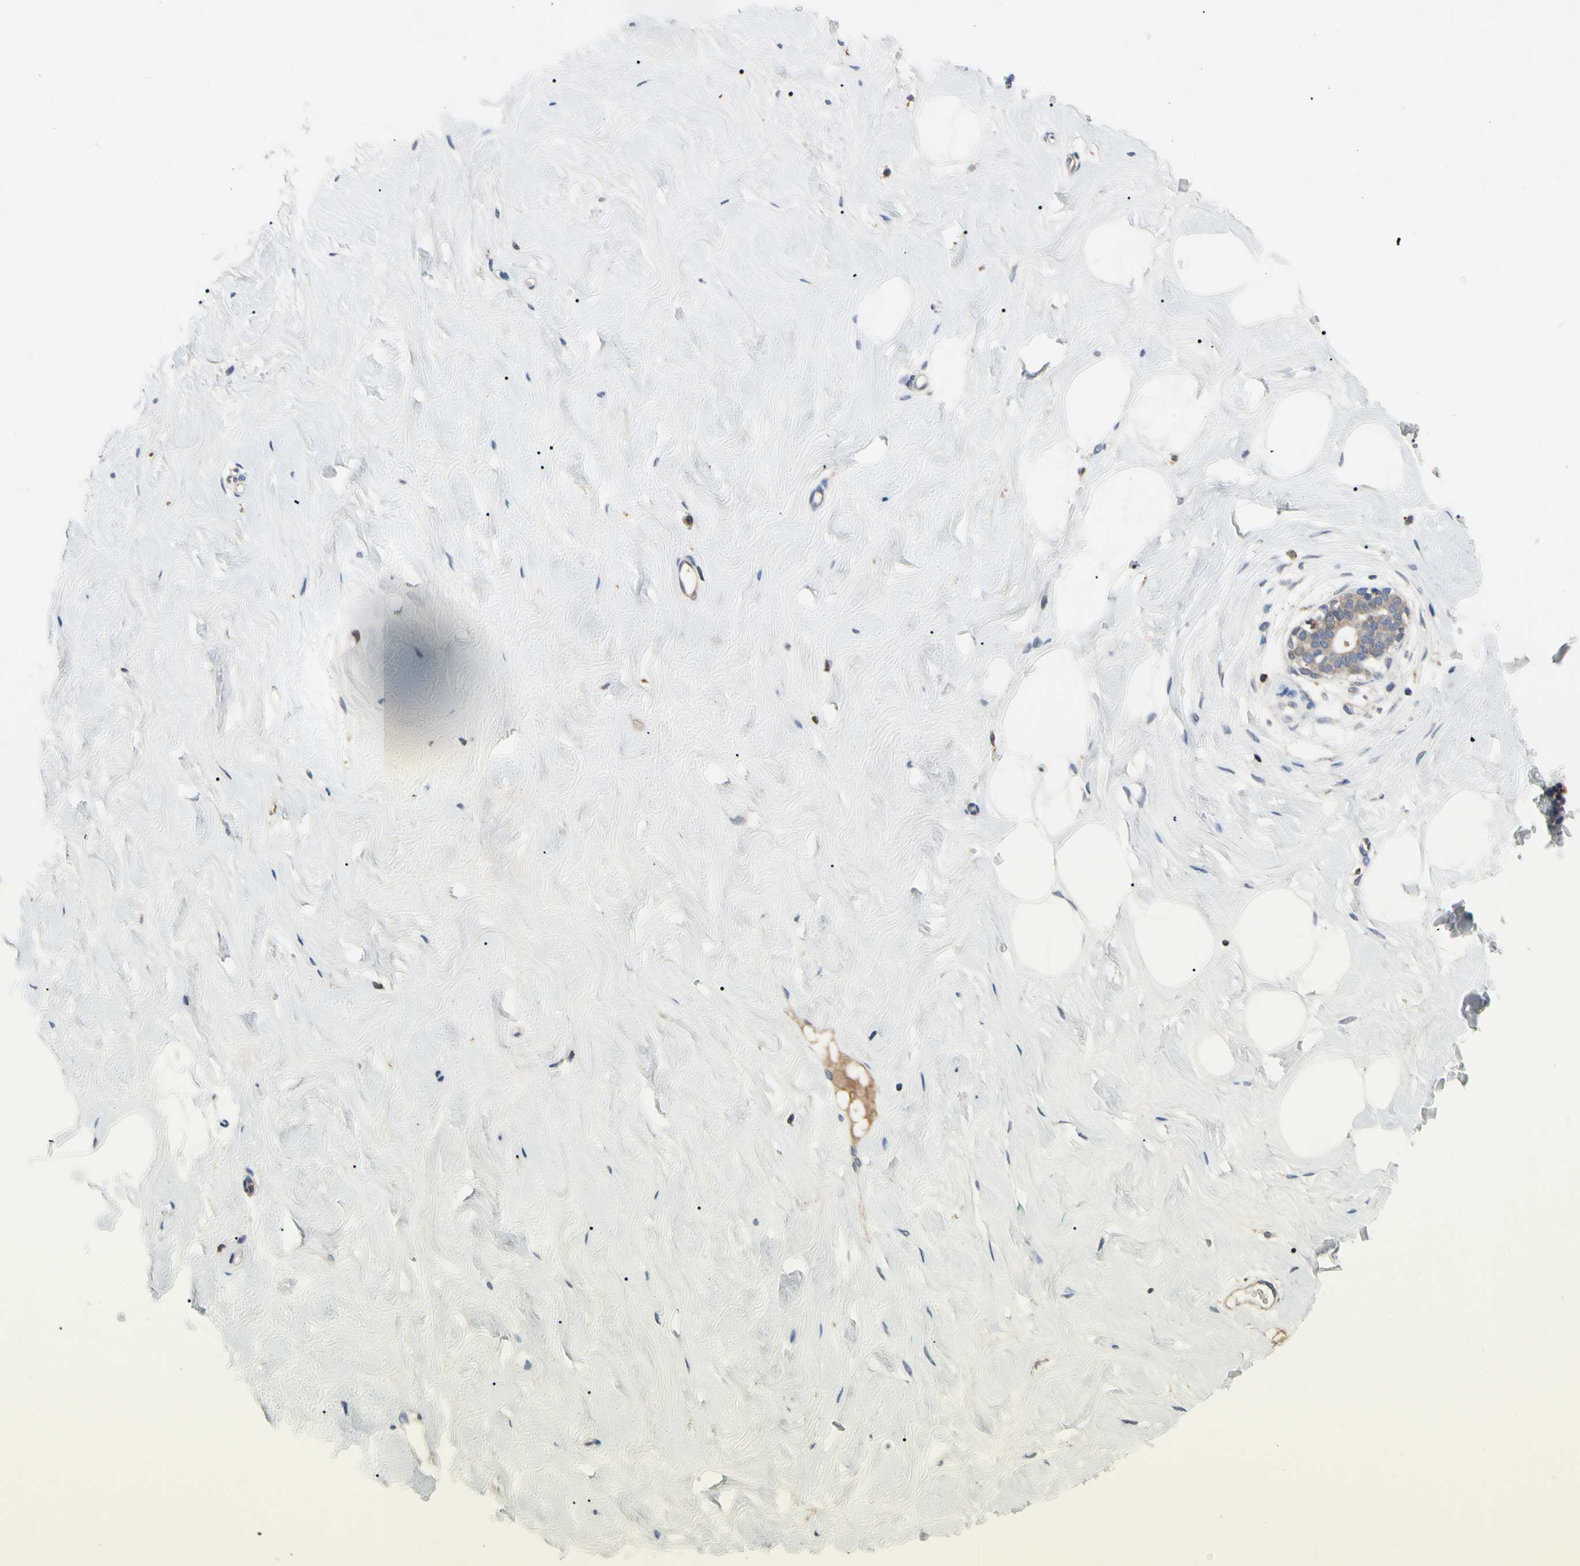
{"staining": {"intensity": "negative", "quantity": "none", "location": "none"}, "tissue": "breast", "cell_type": "Adipocytes", "image_type": "normal", "snomed": [{"axis": "morphology", "description": "Normal tissue, NOS"}, {"axis": "topography", "description": "Breast"}], "caption": "DAB immunohistochemical staining of unremarkable breast shows no significant positivity in adipocytes. Nuclei are stained in blue.", "gene": "ADA2", "patient": {"sex": "female", "age": 23}}